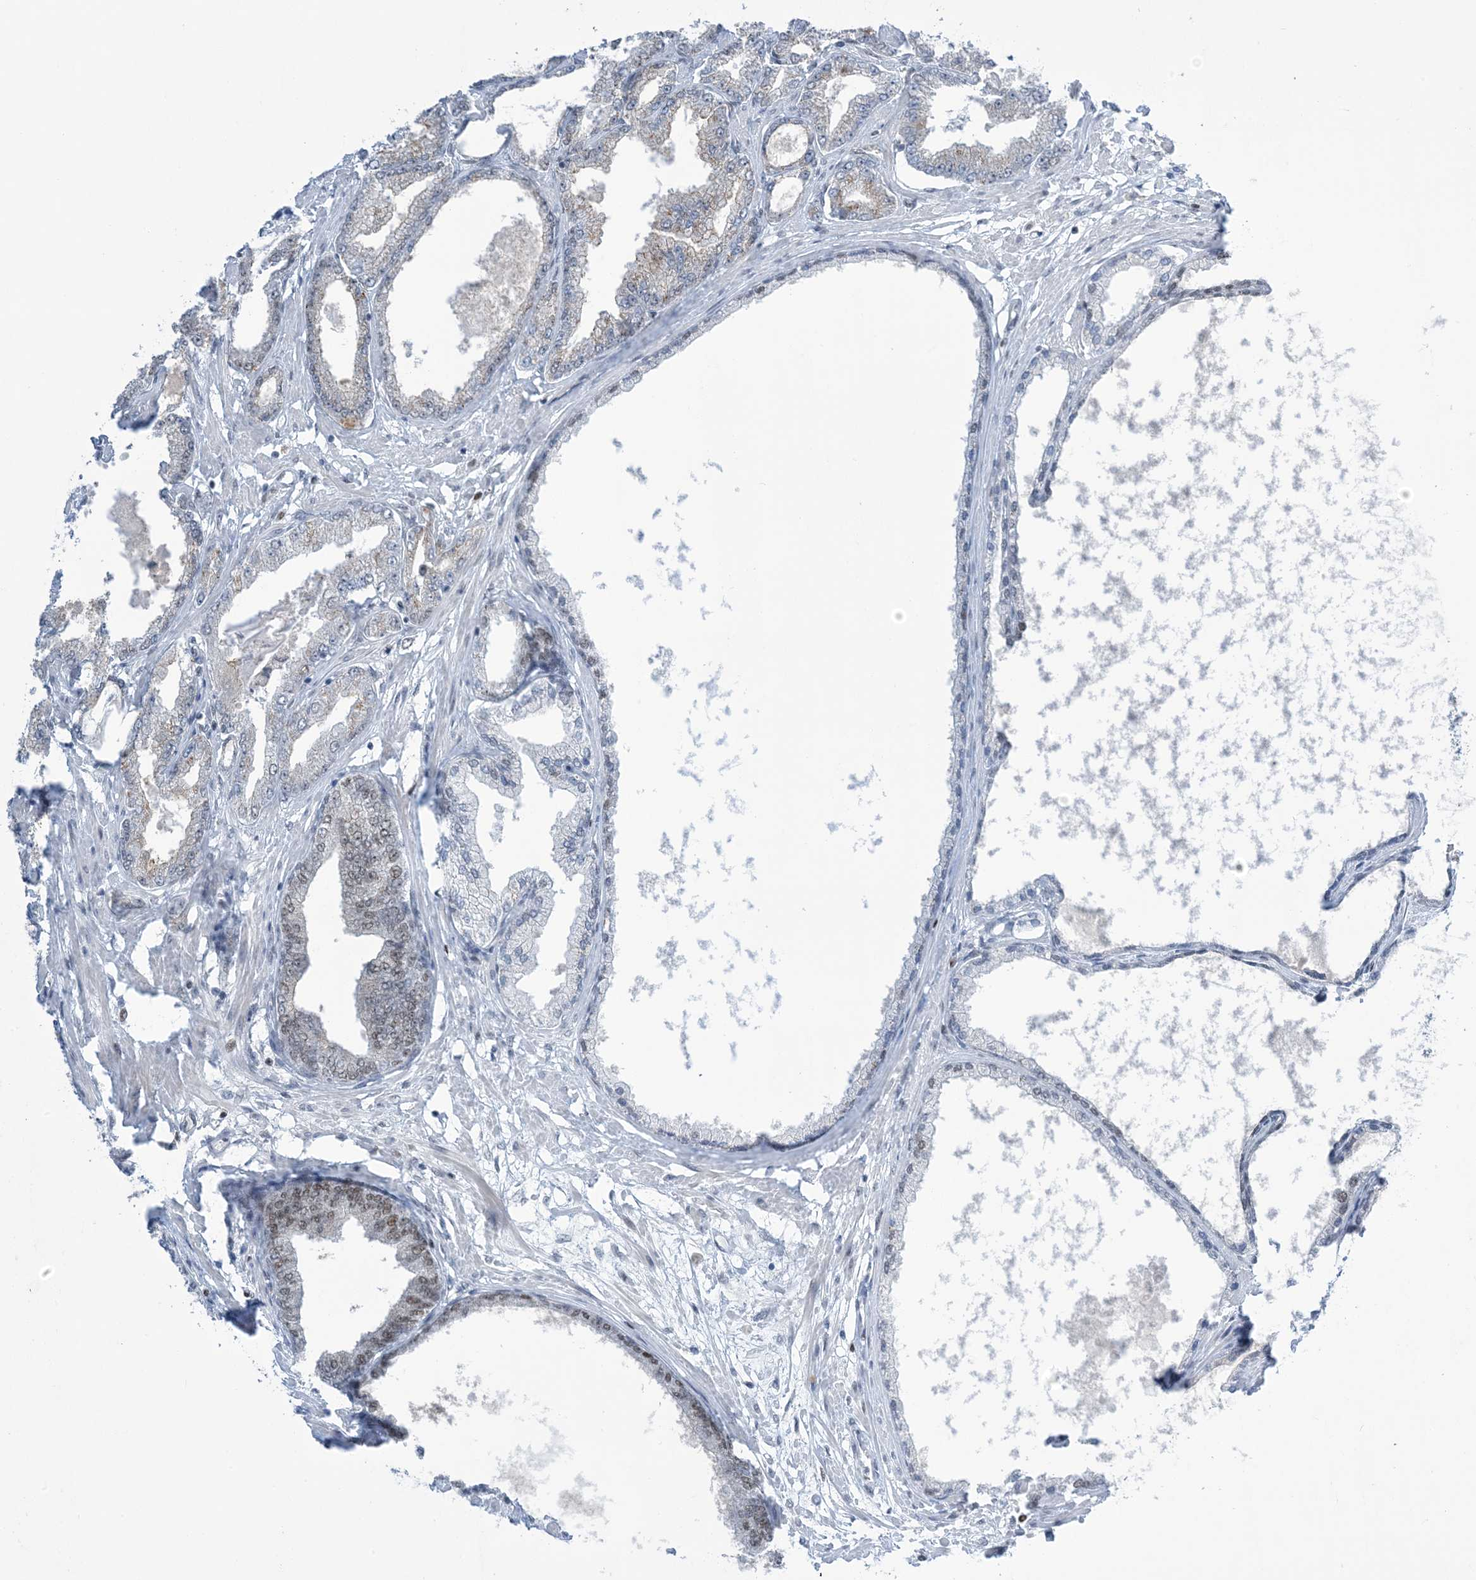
{"staining": {"intensity": "negative", "quantity": "none", "location": "none"}, "tissue": "prostate cancer", "cell_type": "Tumor cells", "image_type": "cancer", "snomed": [{"axis": "morphology", "description": "Adenocarcinoma, Low grade"}, {"axis": "topography", "description": "Prostate"}], "caption": "A high-resolution micrograph shows immunohistochemistry (IHC) staining of adenocarcinoma (low-grade) (prostate), which exhibits no significant positivity in tumor cells.", "gene": "TFPT", "patient": {"sex": "male", "age": 63}}